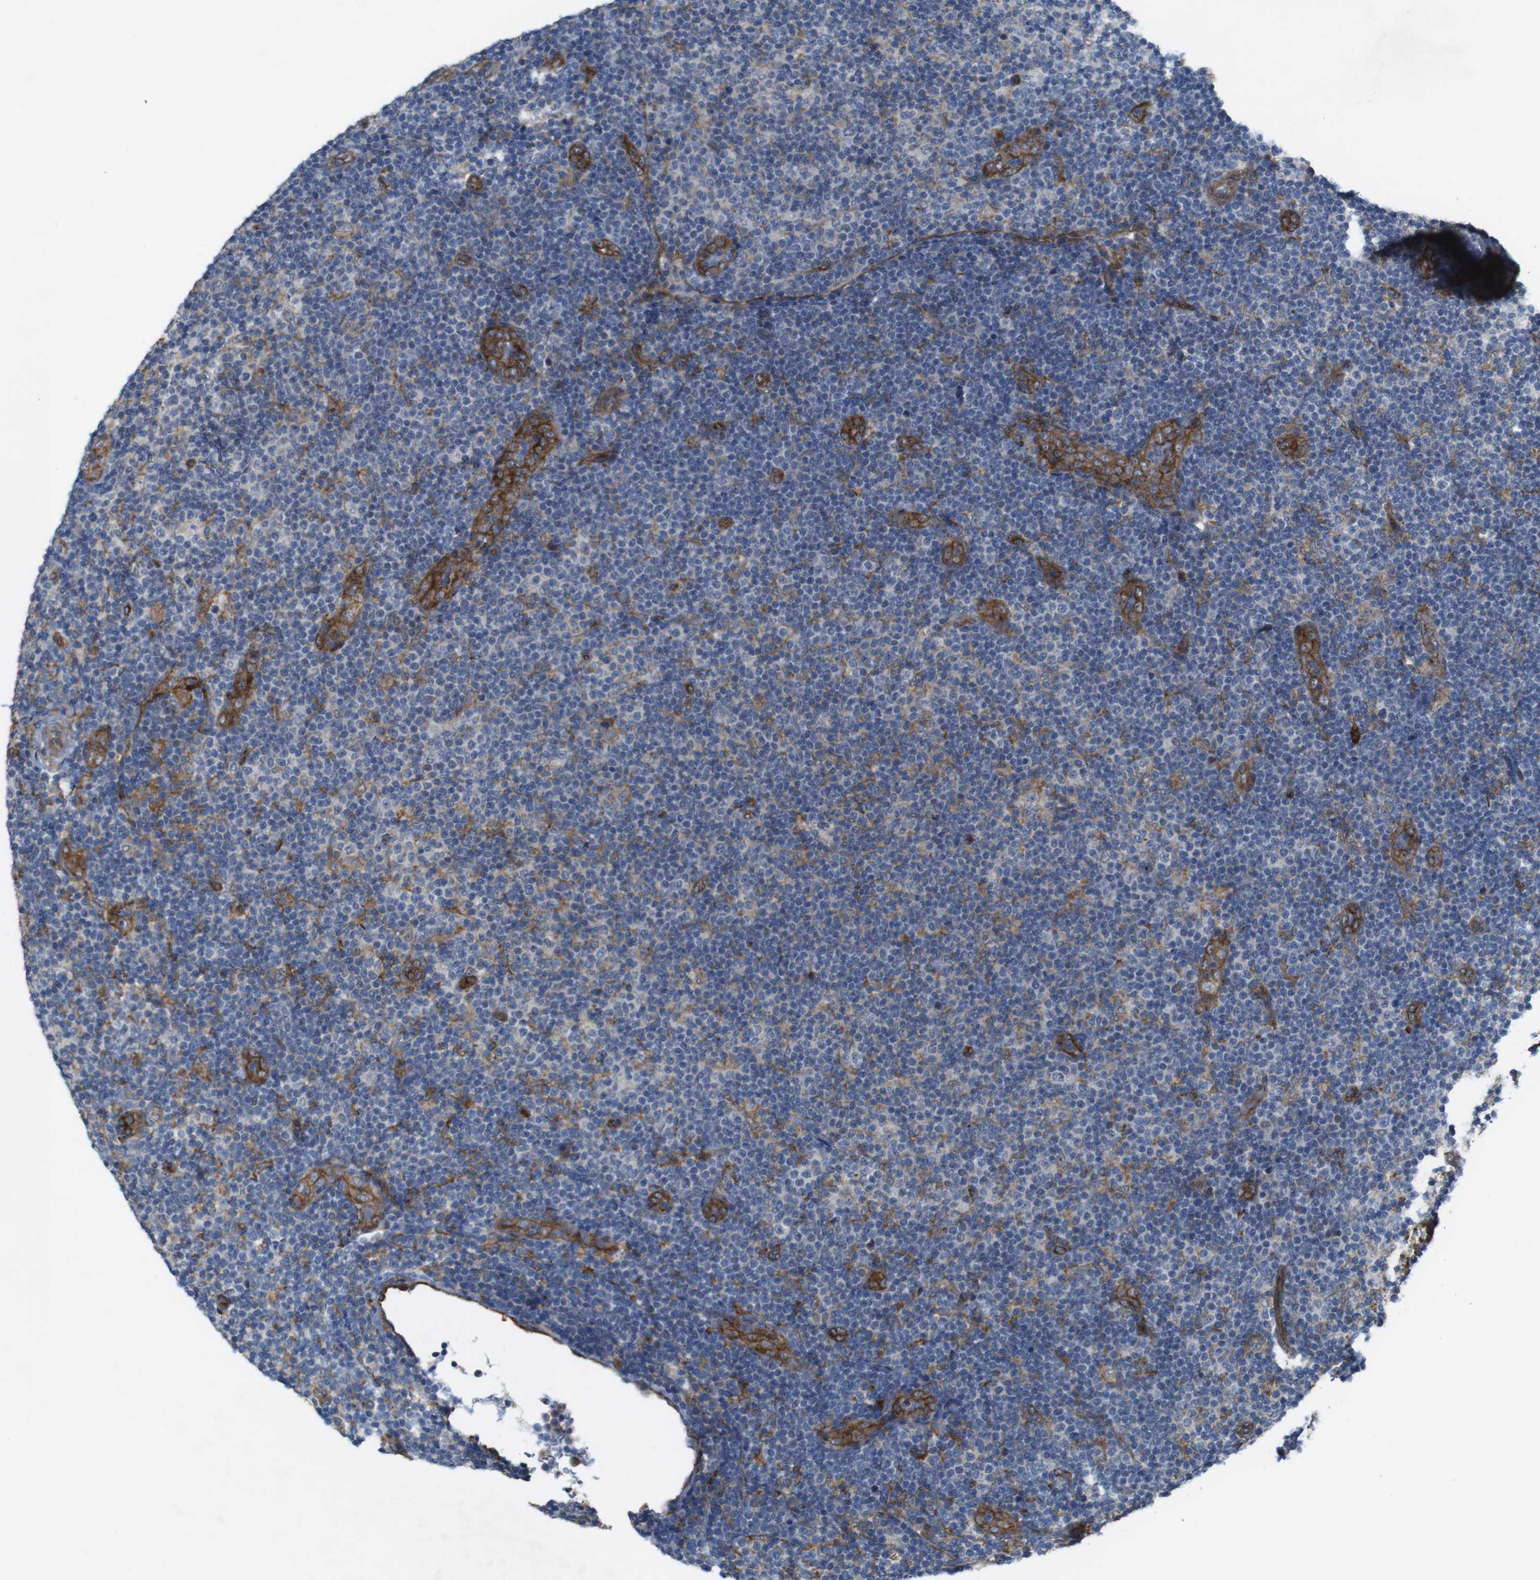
{"staining": {"intensity": "negative", "quantity": "none", "location": "none"}, "tissue": "lymphoma", "cell_type": "Tumor cells", "image_type": "cancer", "snomed": [{"axis": "morphology", "description": "Malignant lymphoma, non-Hodgkin's type, Low grade"}, {"axis": "topography", "description": "Lymph node"}], "caption": "Immunohistochemistry photomicrograph of neoplastic tissue: human lymphoma stained with DAB (3,3'-diaminobenzidine) demonstrates no significant protein positivity in tumor cells.", "gene": "PTGER4", "patient": {"sex": "male", "age": 83}}